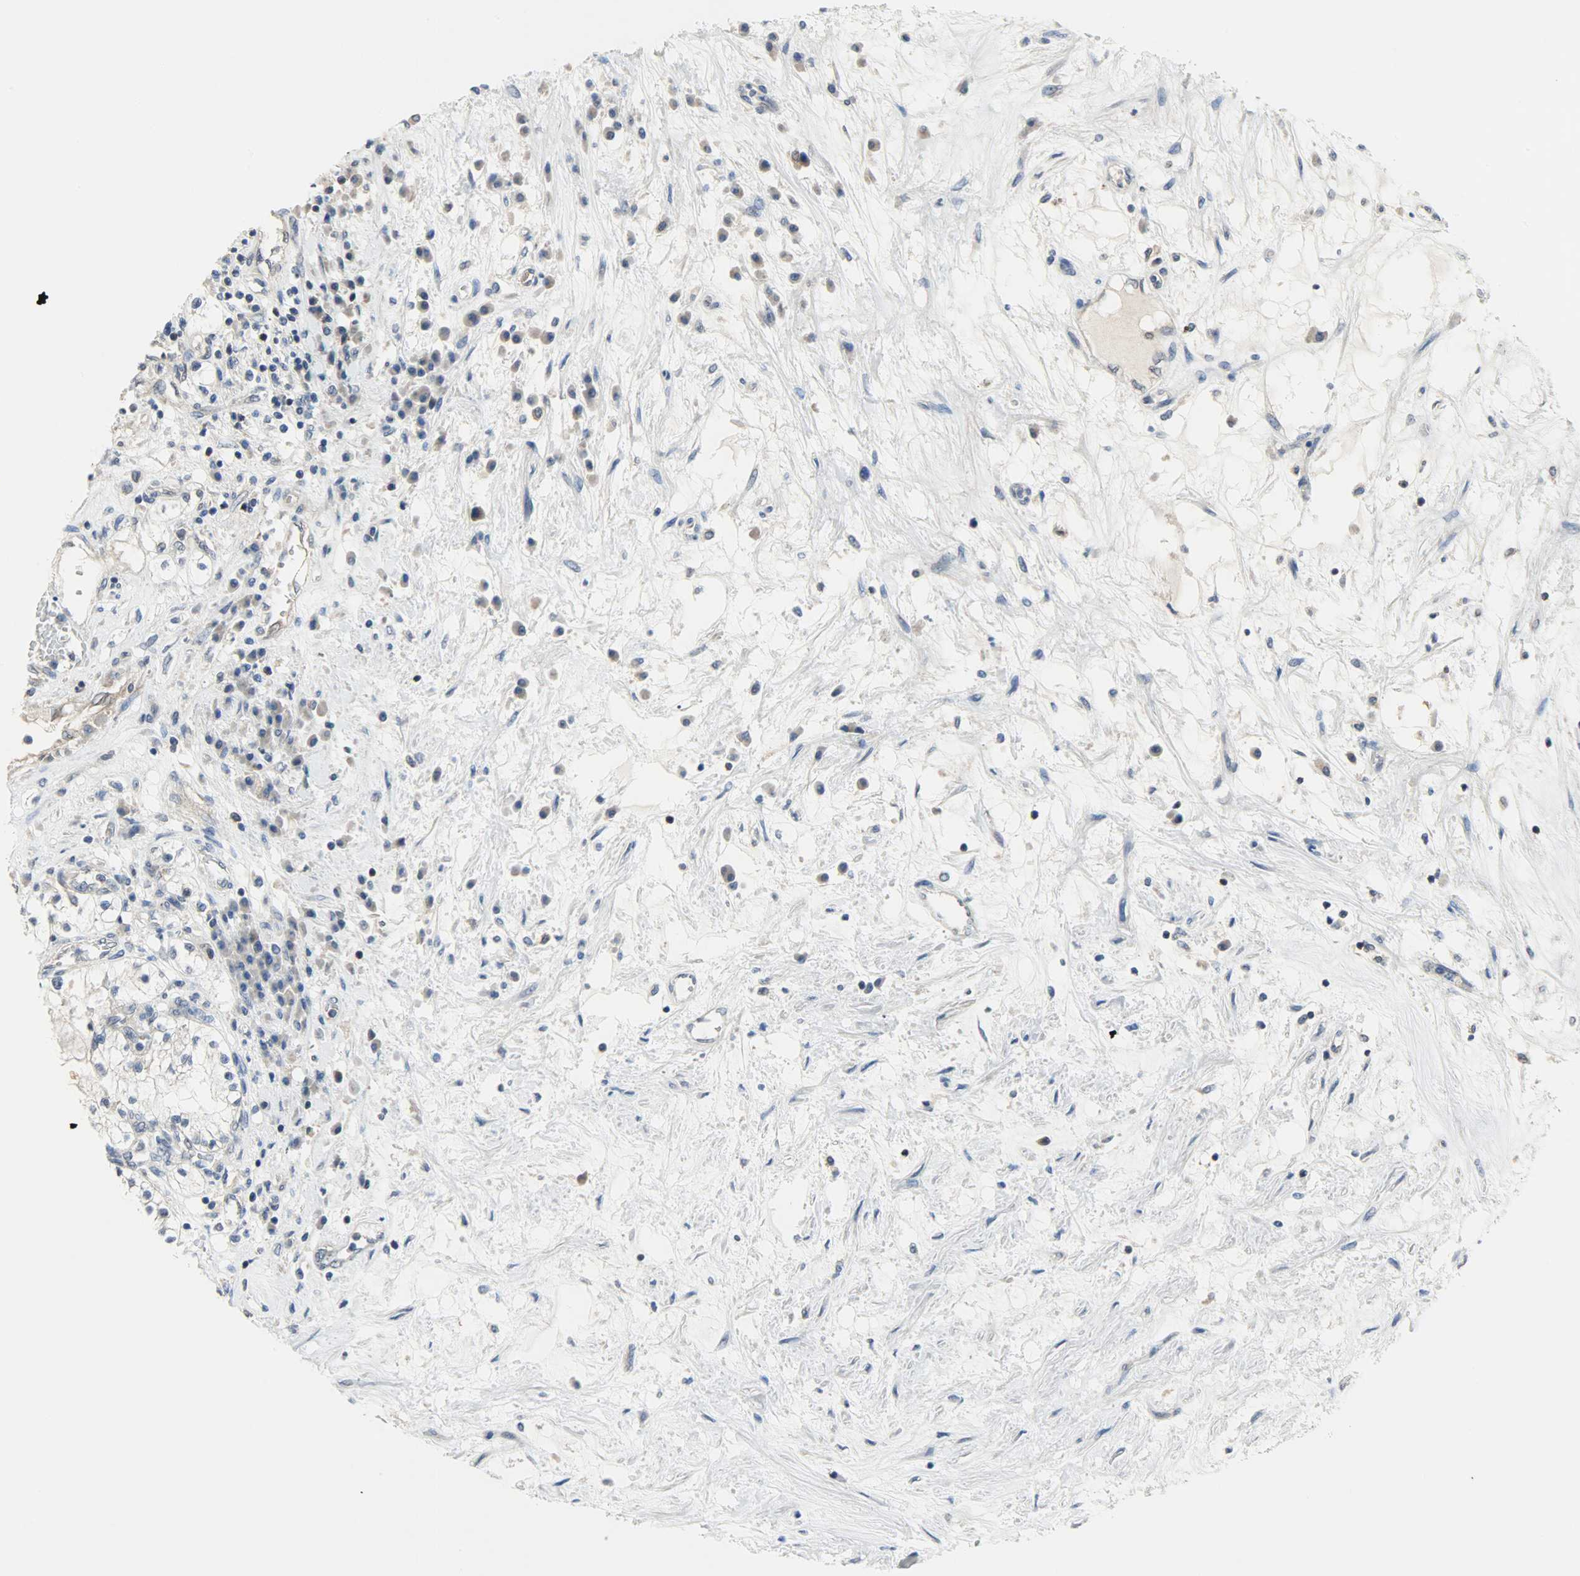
{"staining": {"intensity": "weak", "quantity": "25%-75%", "location": "cytoplasmic/membranous"}, "tissue": "renal cancer", "cell_type": "Tumor cells", "image_type": "cancer", "snomed": [{"axis": "morphology", "description": "Adenocarcinoma, NOS"}, {"axis": "topography", "description": "Kidney"}], "caption": "Weak cytoplasmic/membranous protein expression is present in about 25%-75% of tumor cells in renal cancer.", "gene": "TRIM21", "patient": {"sex": "male", "age": 68}}